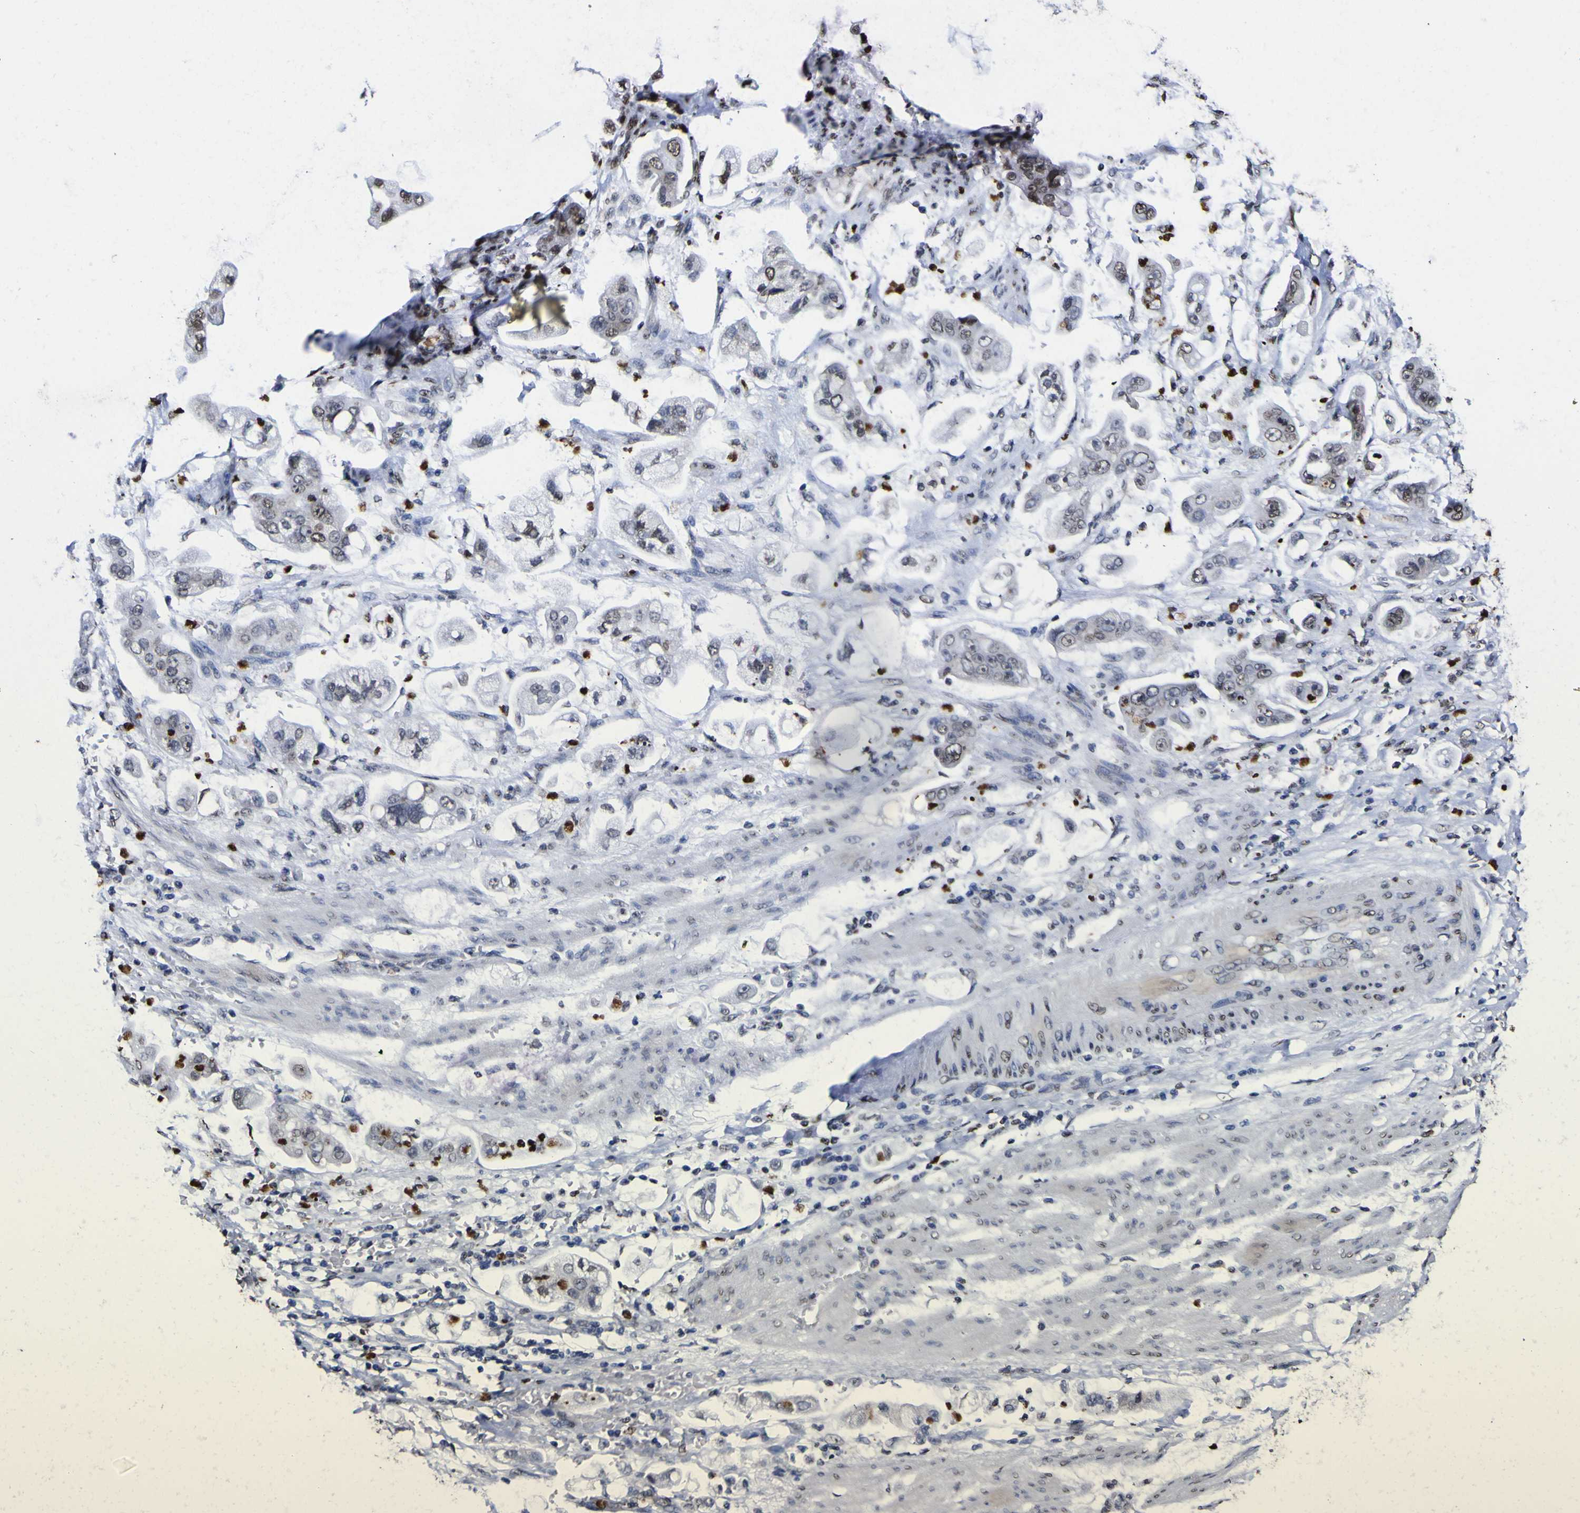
{"staining": {"intensity": "moderate", "quantity": "<25%", "location": "nuclear"}, "tissue": "stomach cancer", "cell_type": "Tumor cells", "image_type": "cancer", "snomed": [{"axis": "morphology", "description": "Adenocarcinoma, NOS"}, {"axis": "topography", "description": "Stomach"}], "caption": "Immunohistochemical staining of human stomach adenocarcinoma shows moderate nuclear protein expression in about <25% of tumor cells.", "gene": "PIAS1", "patient": {"sex": "male", "age": 62}}